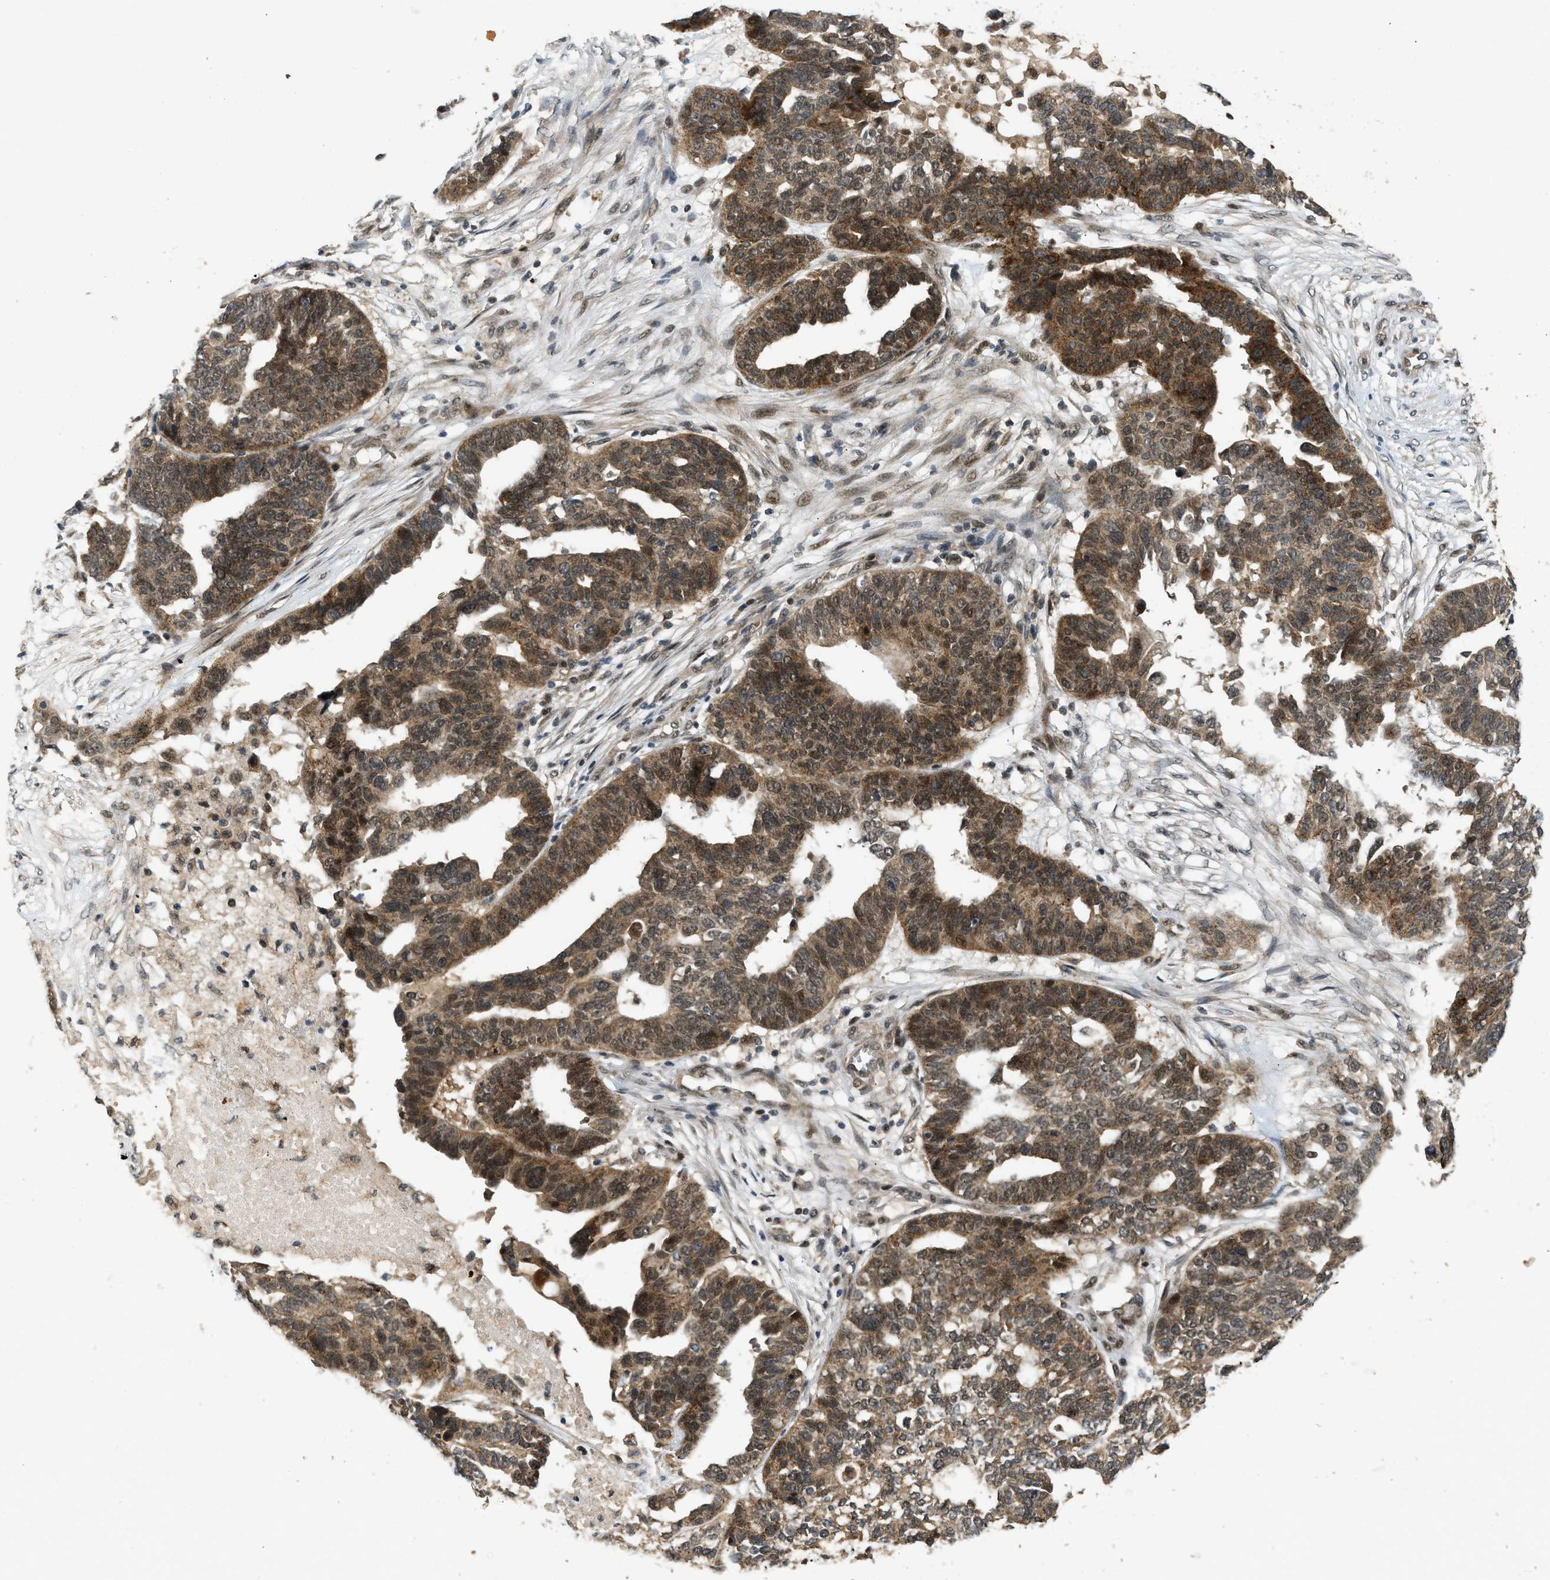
{"staining": {"intensity": "moderate", "quantity": ">75%", "location": "cytoplasmic/membranous,nuclear"}, "tissue": "ovarian cancer", "cell_type": "Tumor cells", "image_type": "cancer", "snomed": [{"axis": "morphology", "description": "Cystadenocarcinoma, serous, NOS"}, {"axis": "topography", "description": "Ovary"}], "caption": "Moderate cytoplasmic/membranous and nuclear positivity for a protein is identified in about >75% of tumor cells of serous cystadenocarcinoma (ovarian) using immunohistochemistry.", "gene": "GET1", "patient": {"sex": "female", "age": 59}}